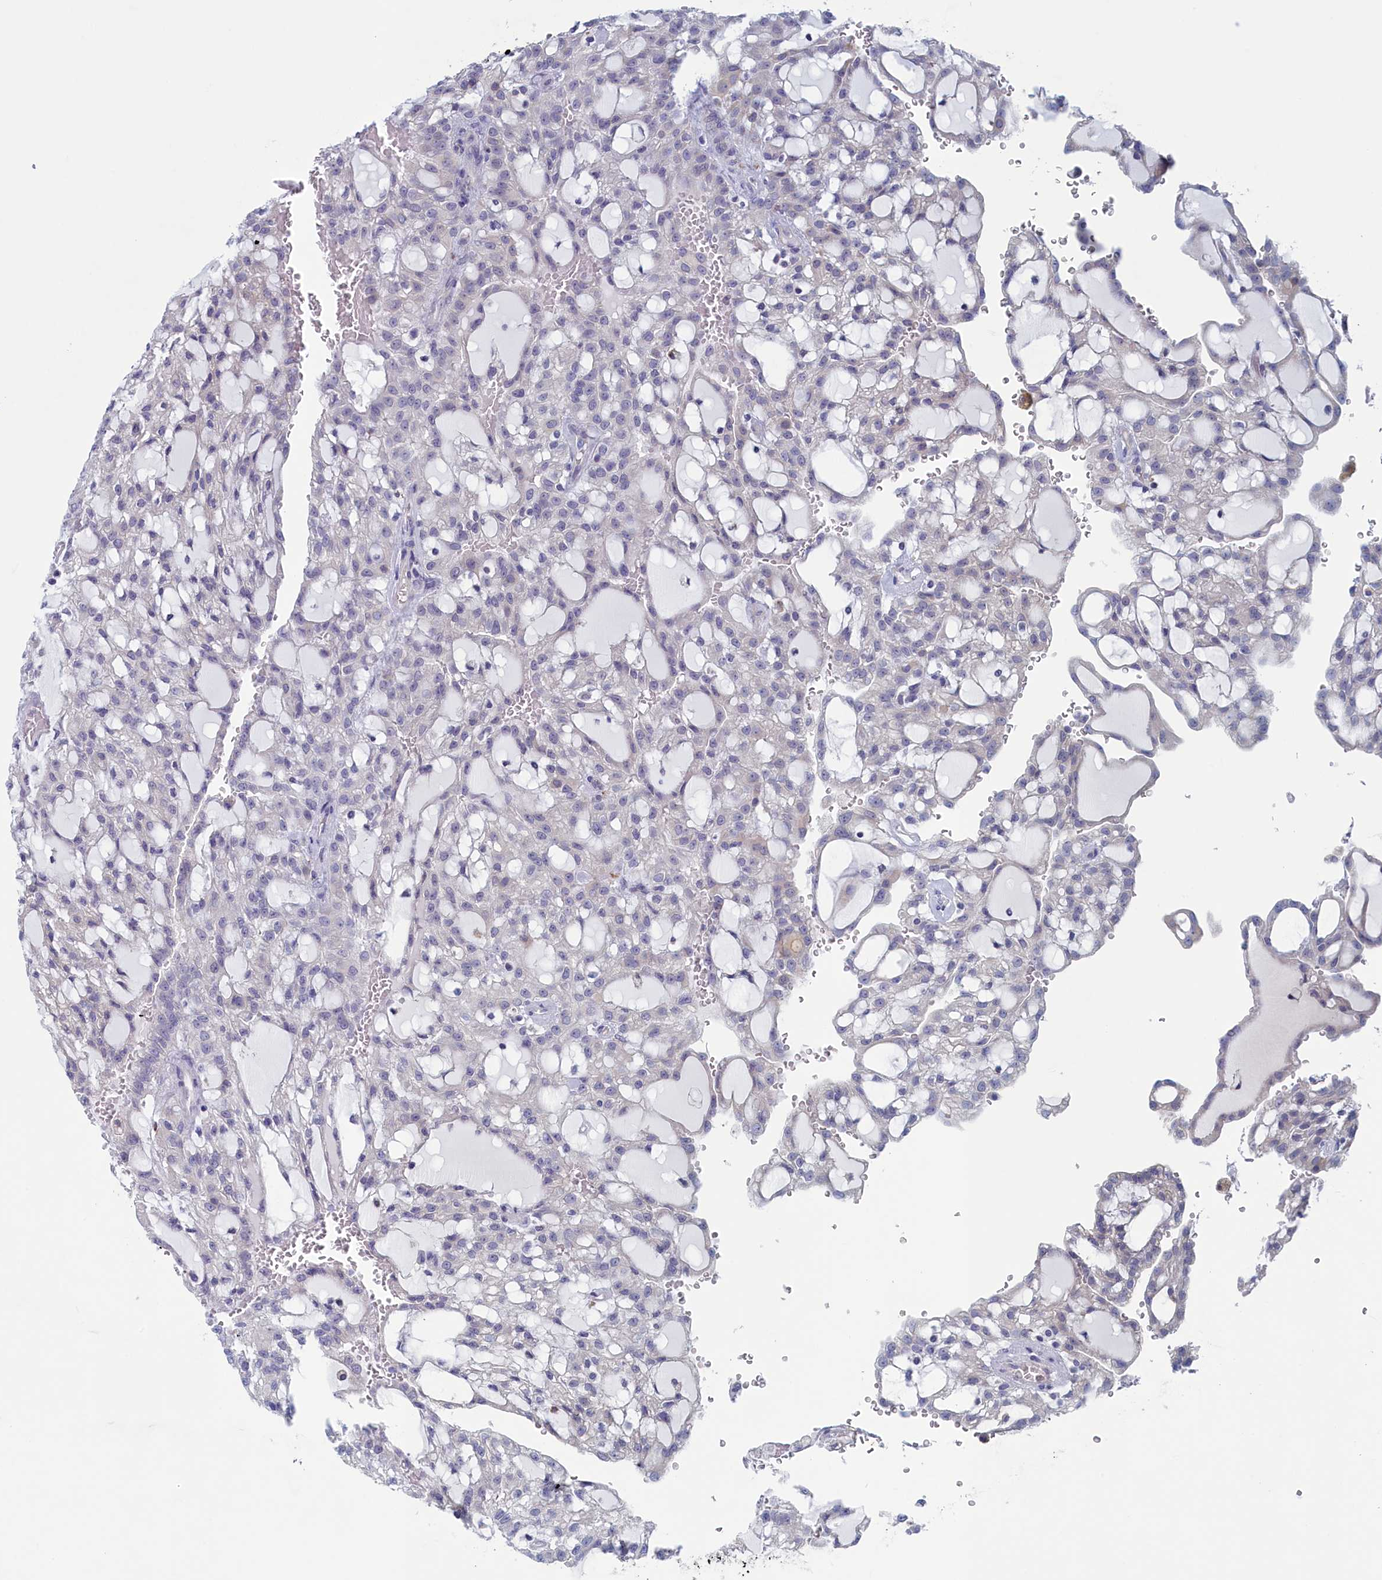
{"staining": {"intensity": "negative", "quantity": "none", "location": "none"}, "tissue": "renal cancer", "cell_type": "Tumor cells", "image_type": "cancer", "snomed": [{"axis": "morphology", "description": "Adenocarcinoma, NOS"}, {"axis": "topography", "description": "Kidney"}], "caption": "Histopathology image shows no significant protein expression in tumor cells of renal cancer (adenocarcinoma).", "gene": "WDR76", "patient": {"sex": "male", "age": 63}}